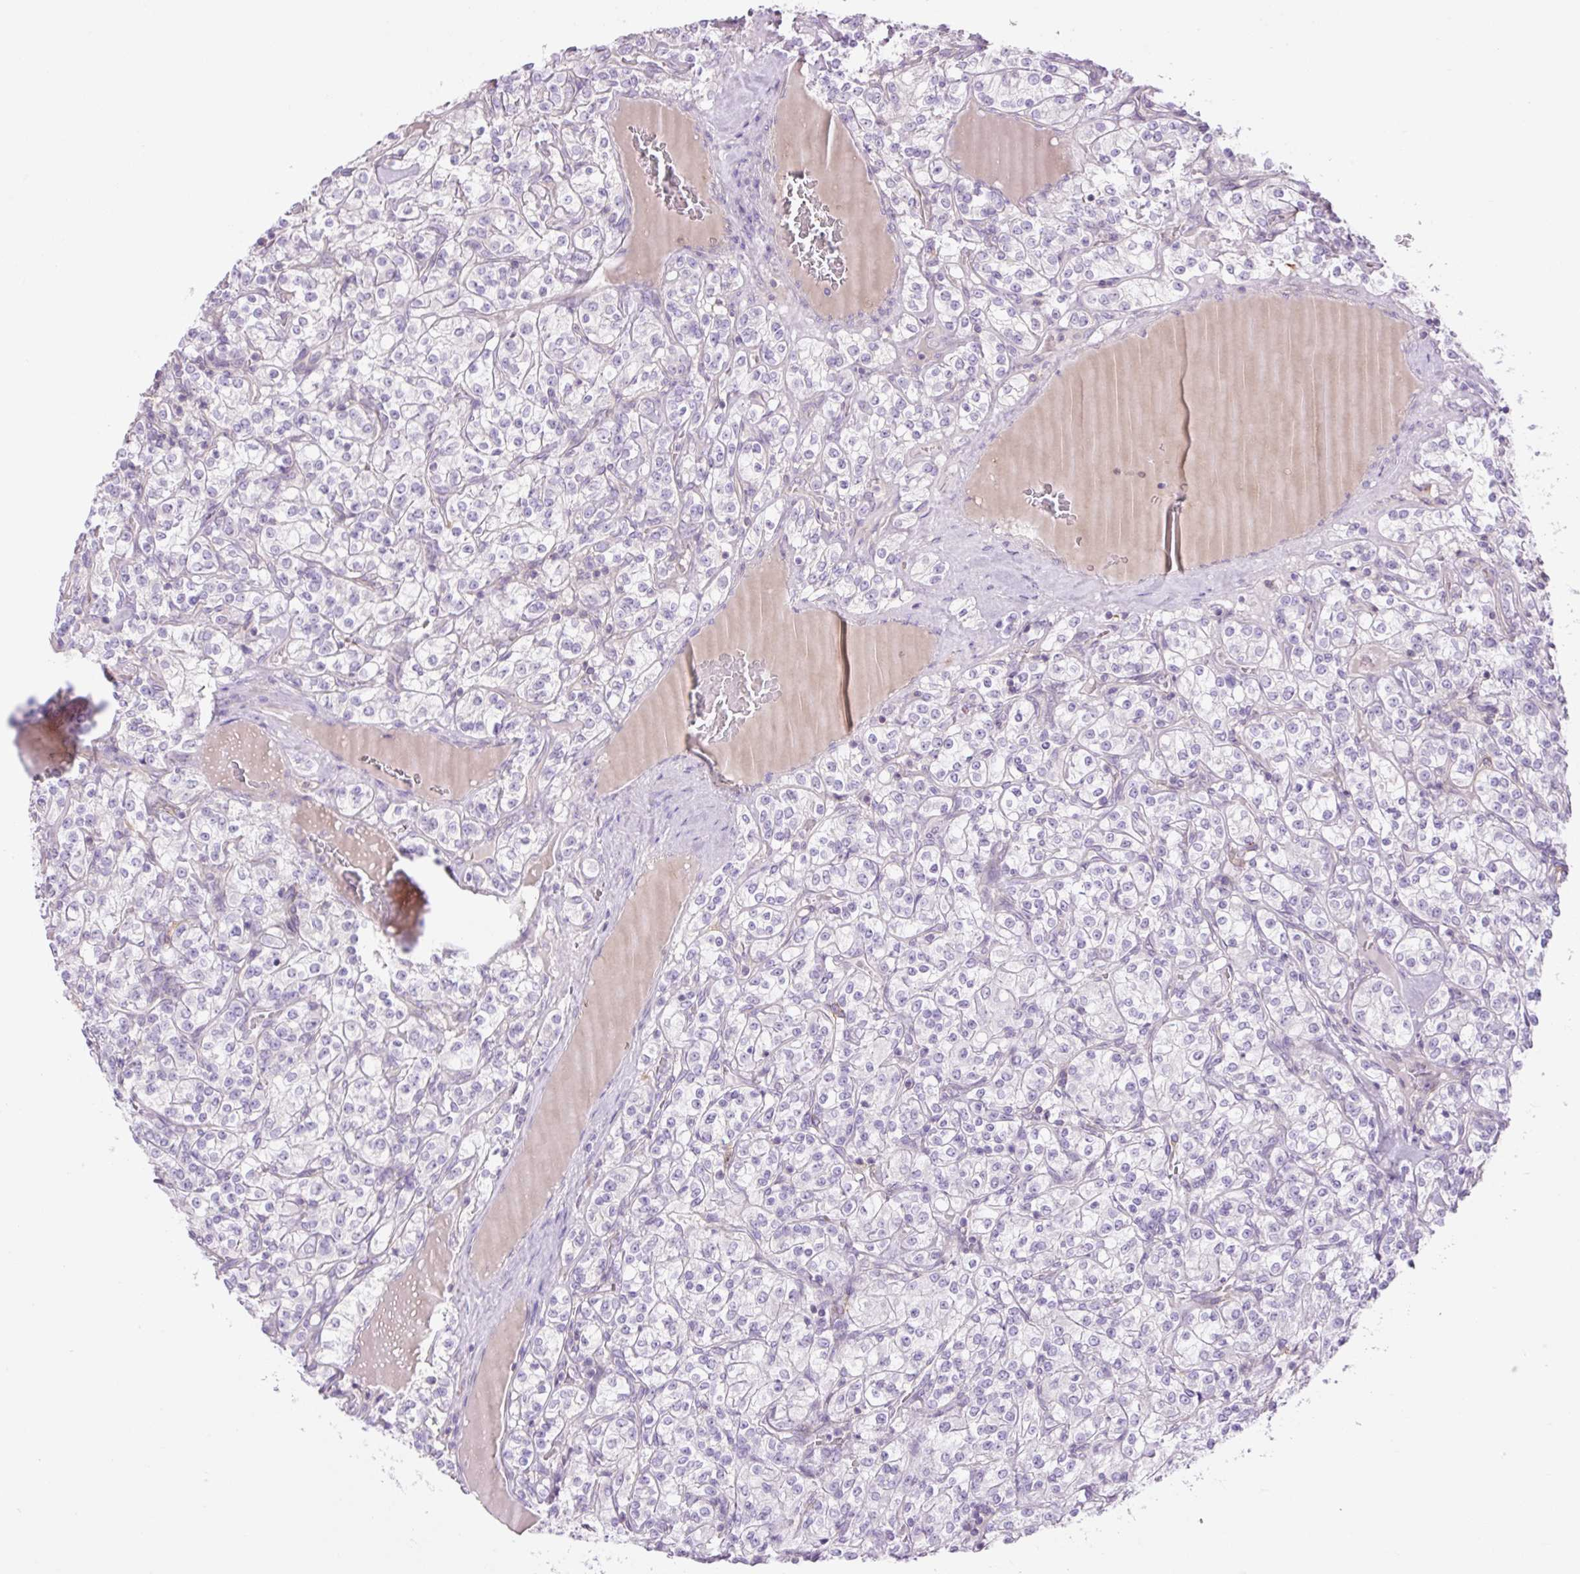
{"staining": {"intensity": "negative", "quantity": "none", "location": "none"}, "tissue": "renal cancer", "cell_type": "Tumor cells", "image_type": "cancer", "snomed": [{"axis": "morphology", "description": "Adenocarcinoma, NOS"}, {"axis": "topography", "description": "Kidney"}], "caption": "IHC micrograph of human adenocarcinoma (renal) stained for a protein (brown), which demonstrates no expression in tumor cells.", "gene": "GRID2", "patient": {"sex": "male", "age": 77}}